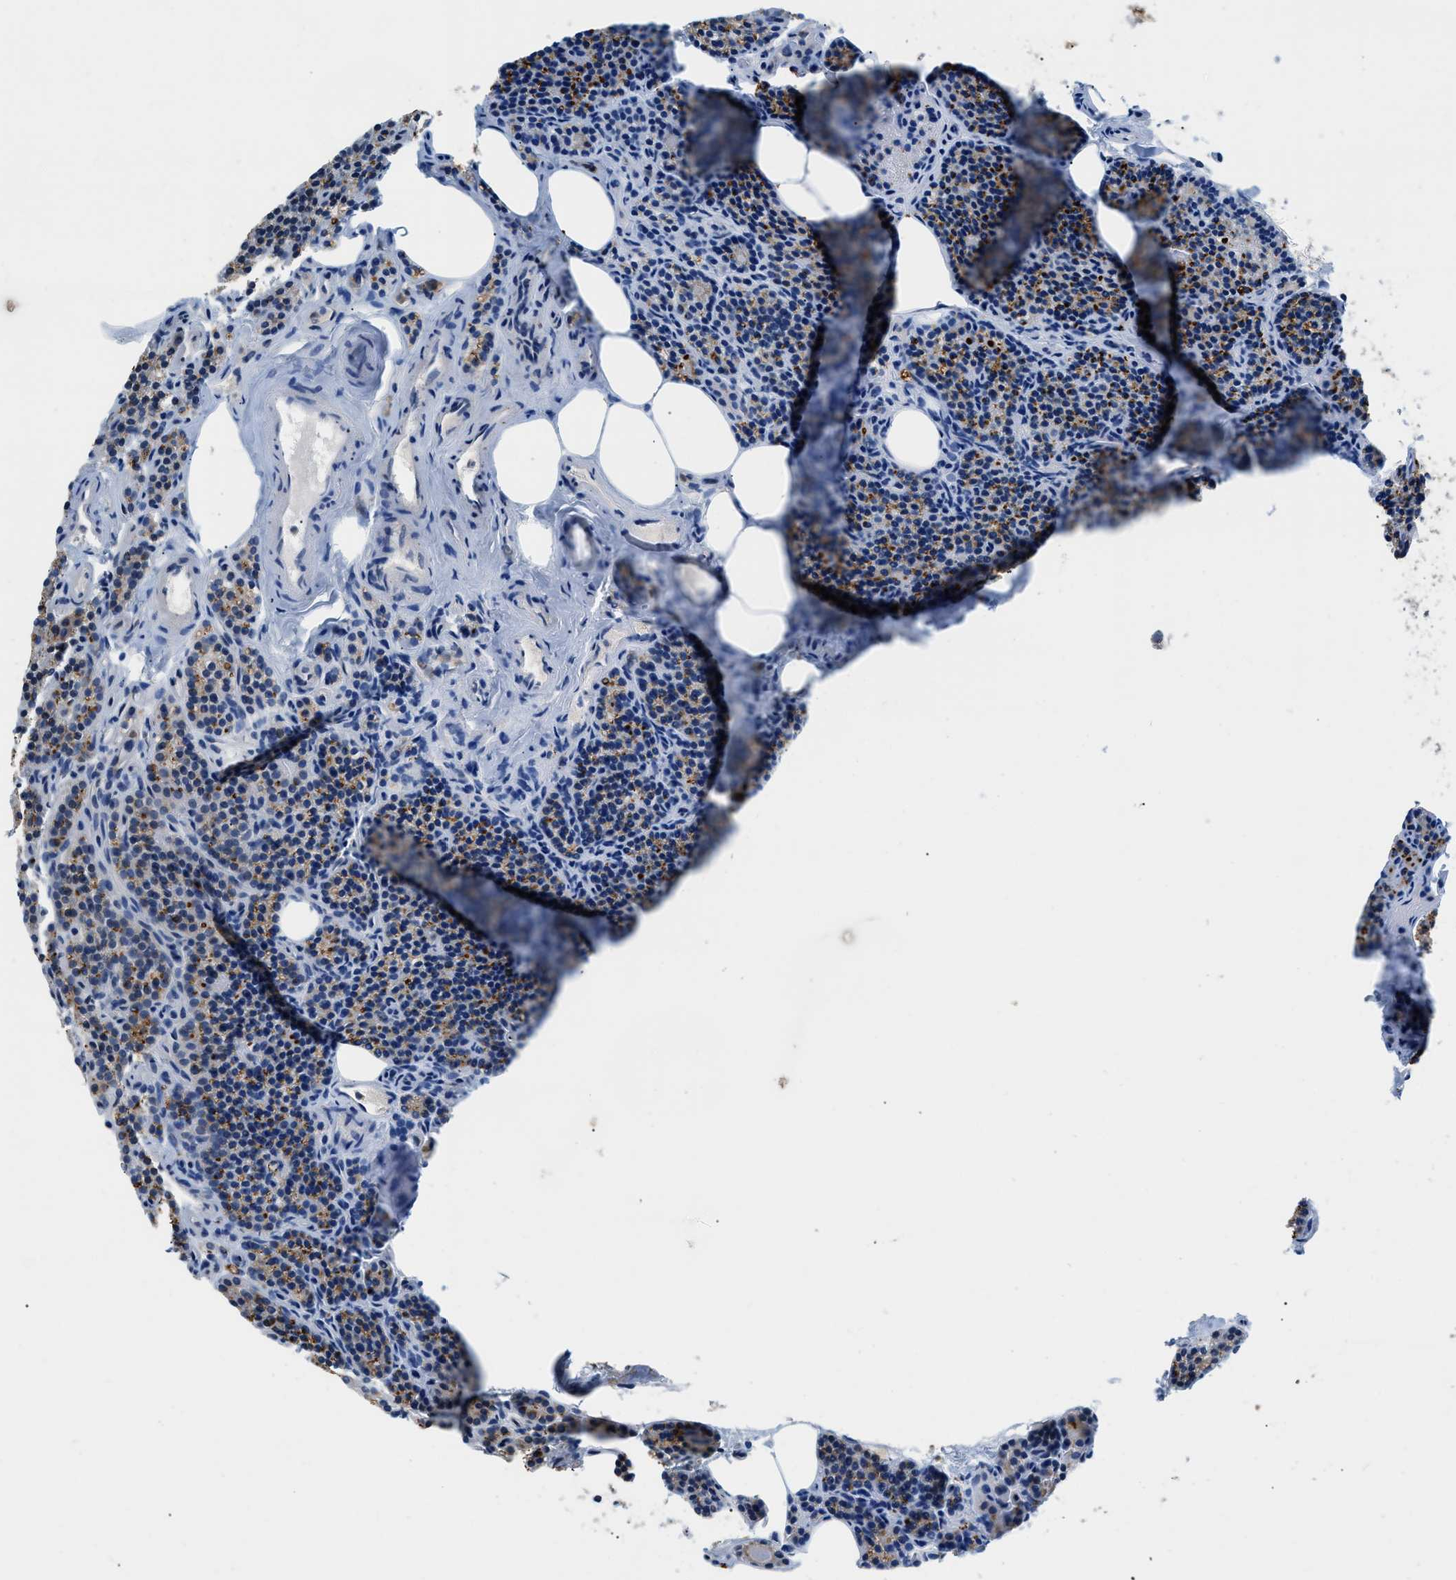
{"staining": {"intensity": "strong", "quantity": "25%-75%", "location": "cytoplasmic/membranous"}, "tissue": "parathyroid gland", "cell_type": "Glandular cells", "image_type": "normal", "snomed": [{"axis": "morphology", "description": "Normal tissue, NOS"}, {"axis": "morphology", "description": "Adenoma, NOS"}, {"axis": "topography", "description": "Parathyroid gland"}], "caption": "Immunohistochemical staining of benign parathyroid gland shows strong cytoplasmic/membranous protein positivity in about 25%-75% of glandular cells. The staining was performed using DAB (3,3'-diaminobenzidine) to visualize the protein expression in brown, while the nuclei were stained in blue with hematoxylin (Magnification: 20x).", "gene": "ADGRE3", "patient": {"sex": "female", "age": 74}}